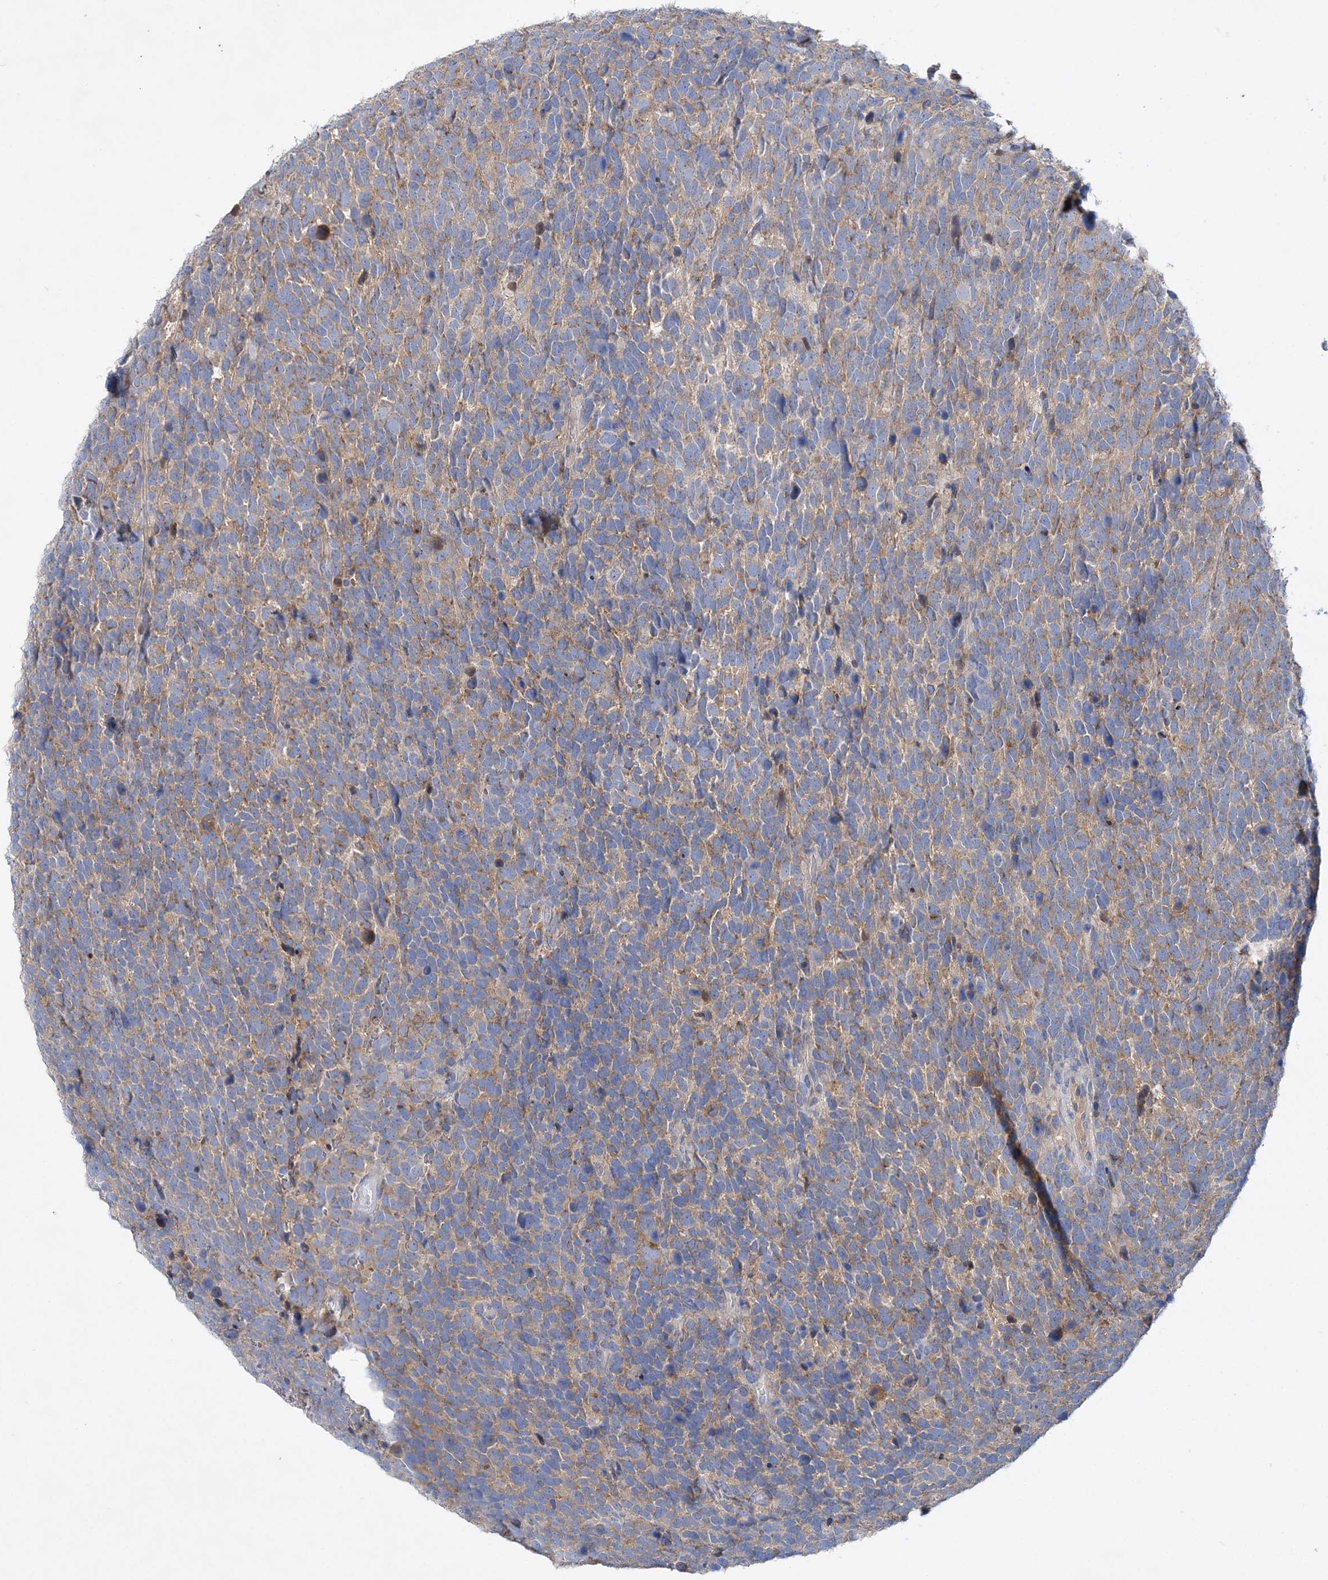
{"staining": {"intensity": "moderate", "quantity": "25%-75%", "location": "cytoplasmic/membranous"}, "tissue": "urothelial cancer", "cell_type": "Tumor cells", "image_type": "cancer", "snomed": [{"axis": "morphology", "description": "Urothelial carcinoma, High grade"}, {"axis": "topography", "description": "Urinary bladder"}], "caption": "Immunohistochemical staining of human high-grade urothelial carcinoma exhibits moderate cytoplasmic/membranous protein expression in approximately 25%-75% of tumor cells.", "gene": "GRINA", "patient": {"sex": "female", "age": 82}}